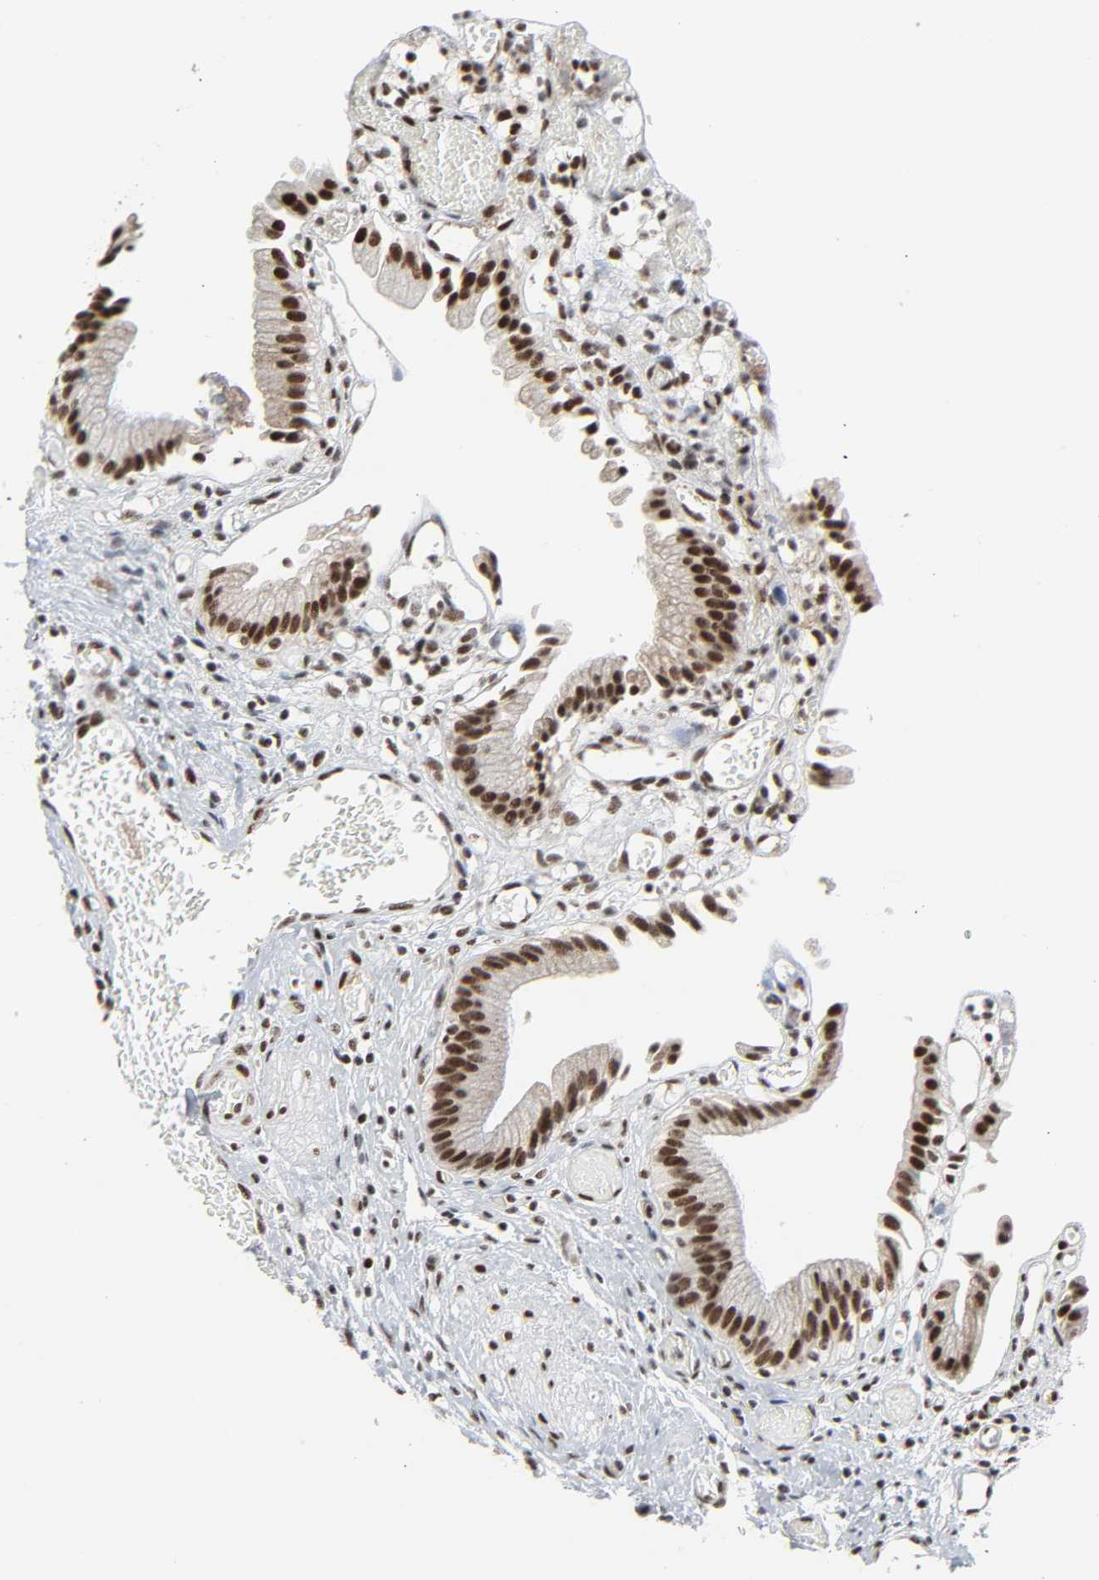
{"staining": {"intensity": "strong", "quantity": ">75%", "location": "nuclear"}, "tissue": "gallbladder", "cell_type": "Glandular cells", "image_type": "normal", "snomed": [{"axis": "morphology", "description": "Normal tissue, NOS"}, {"axis": "topography", "description": "Gallbladder"}], "caption": "Immunohistochemistry histopathology image of normal gallbladder stained for a protein (brown), which demonstrates high levels of strong nuclear staining in approximately >75% of glandular cells.", "gene": "CDK7", "patient": {"sex": "male", "age": 65}}